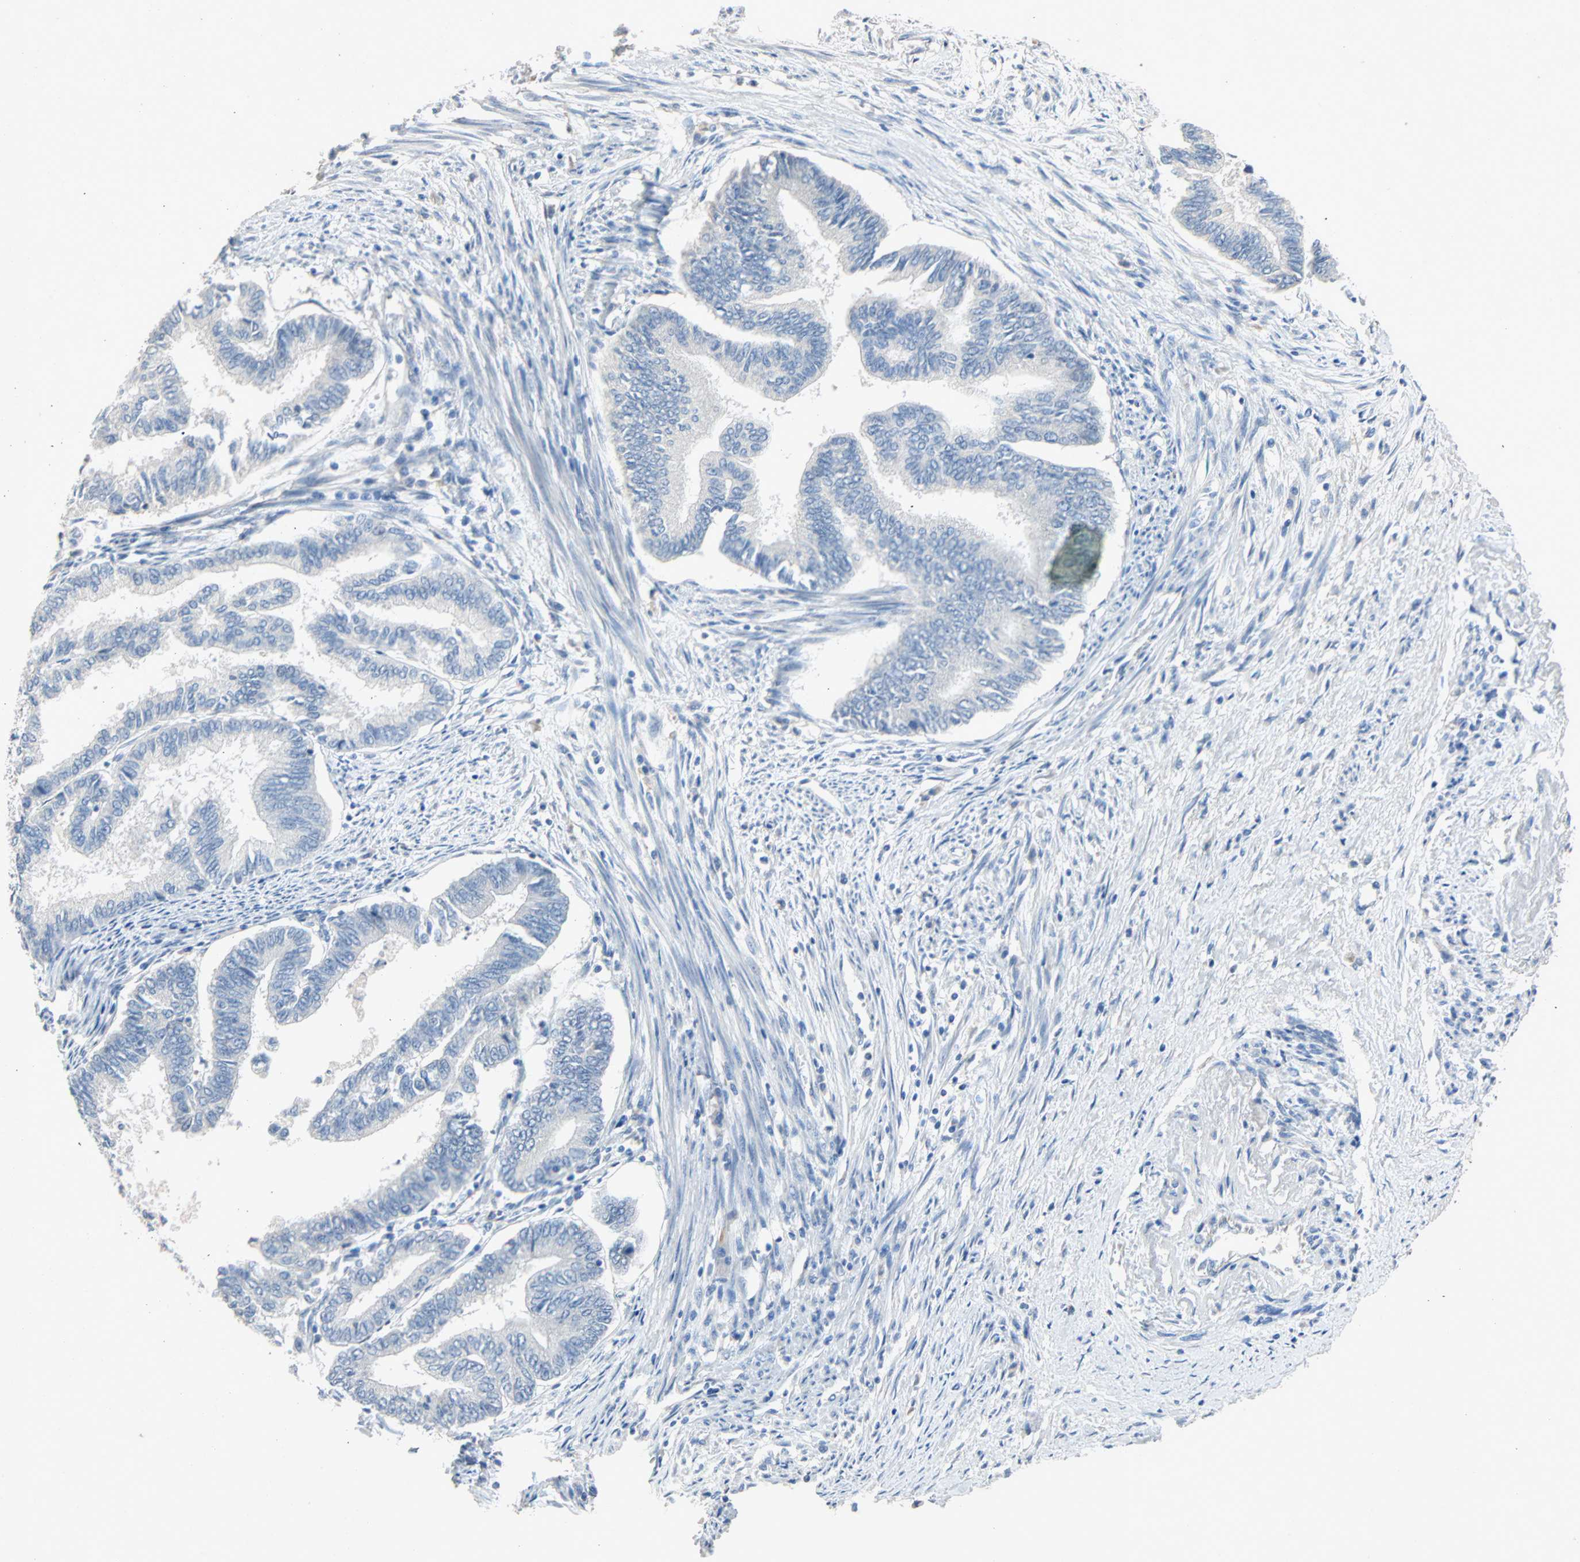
{"staining": {"intensity": "negative", "quantity": "none", "location": "none"}, "tissue": "endometrial cancer", "cell_type": "Tumor cells", "image_type": "cancer", "snomed": [{"axis": "morphology", "description": "Adenocarcinoma, NOS"}, {"axis": "topography", "description": "Endometrium"}], "caption": "The histopathology image demonstrates no significant expression in tumor cells of endometrial cancer.", "gene": "PCDHB2", "patient": {"sex": "female", "age": 86}}